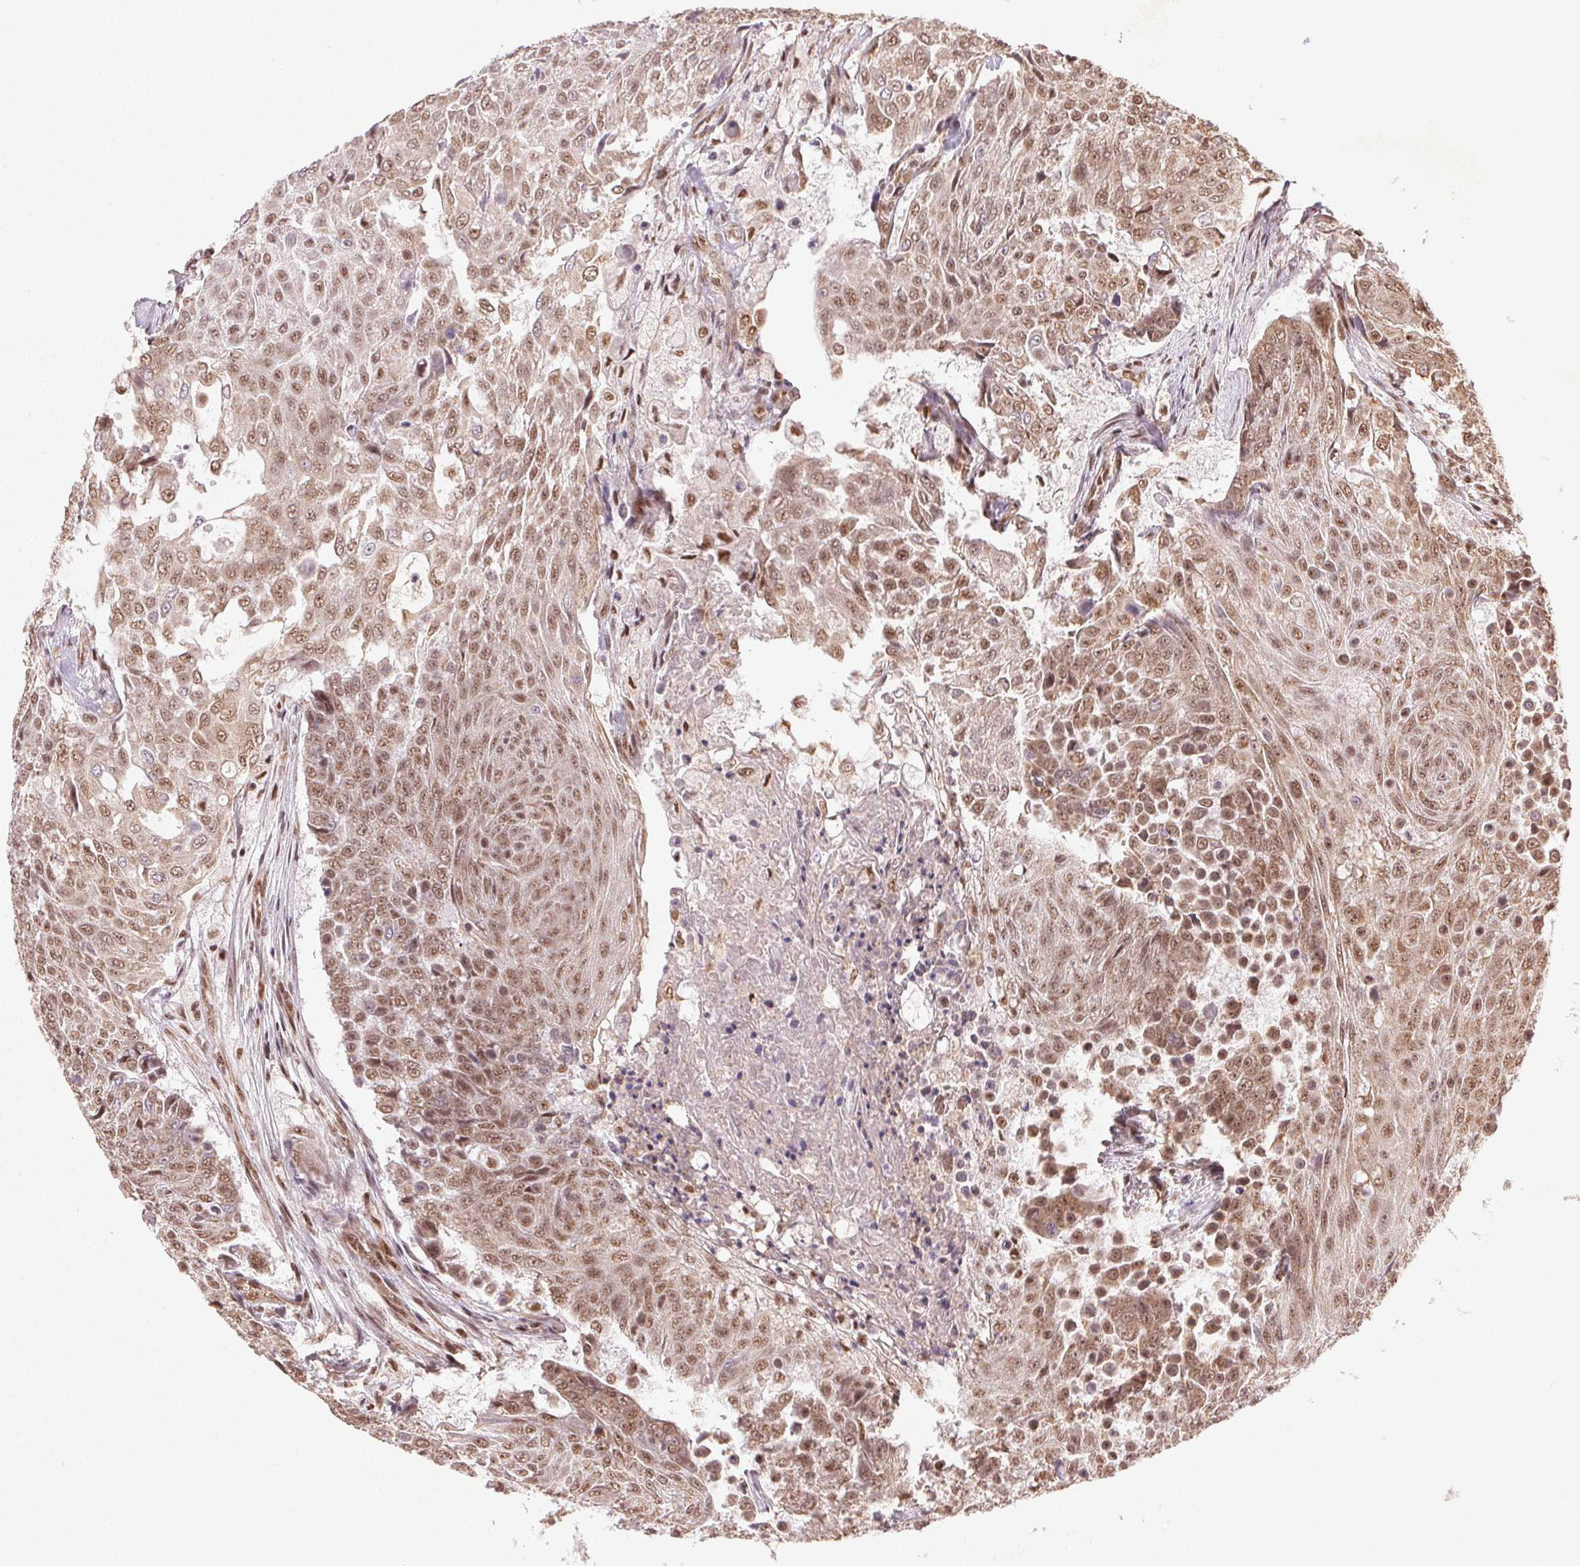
{"staining": {"intensity": "moderate", "quantity": ">75%", "location": "nuclear"}, "tissue": "urothelial cancer", "cell_type": "Tumor cells", "image_type": "cancer", "snomed": [{"axis": "morphology", "description": "Urothelial carcinoma, High grade"}, {"axis": "topography", "description": "Urinary bladder"}], "caption": "This micrograph demonstrates immunohistochemistry staining of human urothelial carcinoma (high-grade), with medium moderate nuclear expression in about >75% of tumor cells.", "gene": "TREML4", "patient": {"sex": "female", "age": 63}}